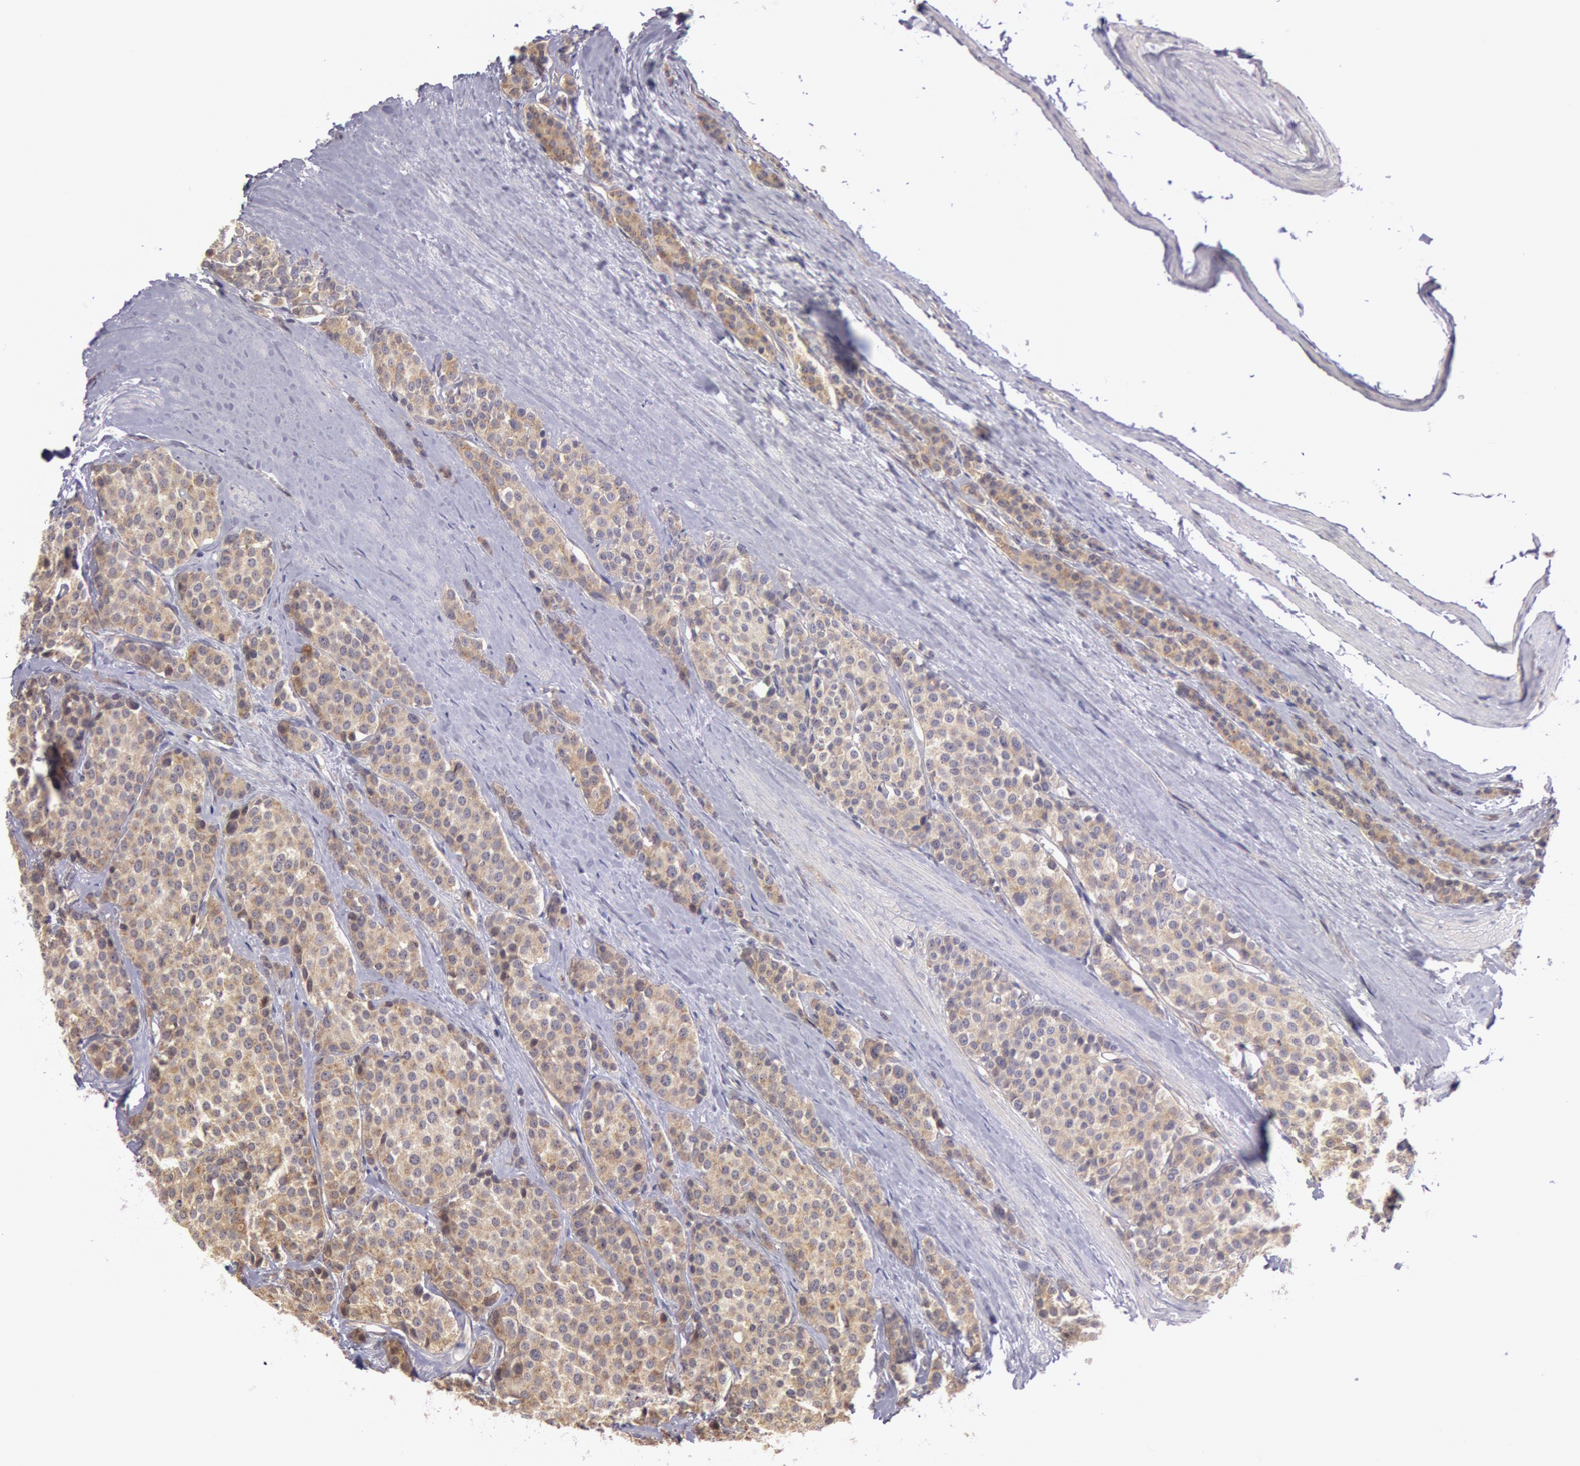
{"staining": {"intensity": "negative", "quantity": "none", "location": "none"}, "tissue": "carcinoid", "cell_type": "Tumor cells", "image_type": "cancer", "snomed": [{"axis": "morphology", "description": "Carcinoid, malignant, NOS"}, {"axis": "topography", "description": "Small intestine"}], "caption": "Immunohistochemistry of carcinoid reveals no expression in tumor cells.", "gene": "AMOTL1", "patient": {"sex": "male", "age": 60}}